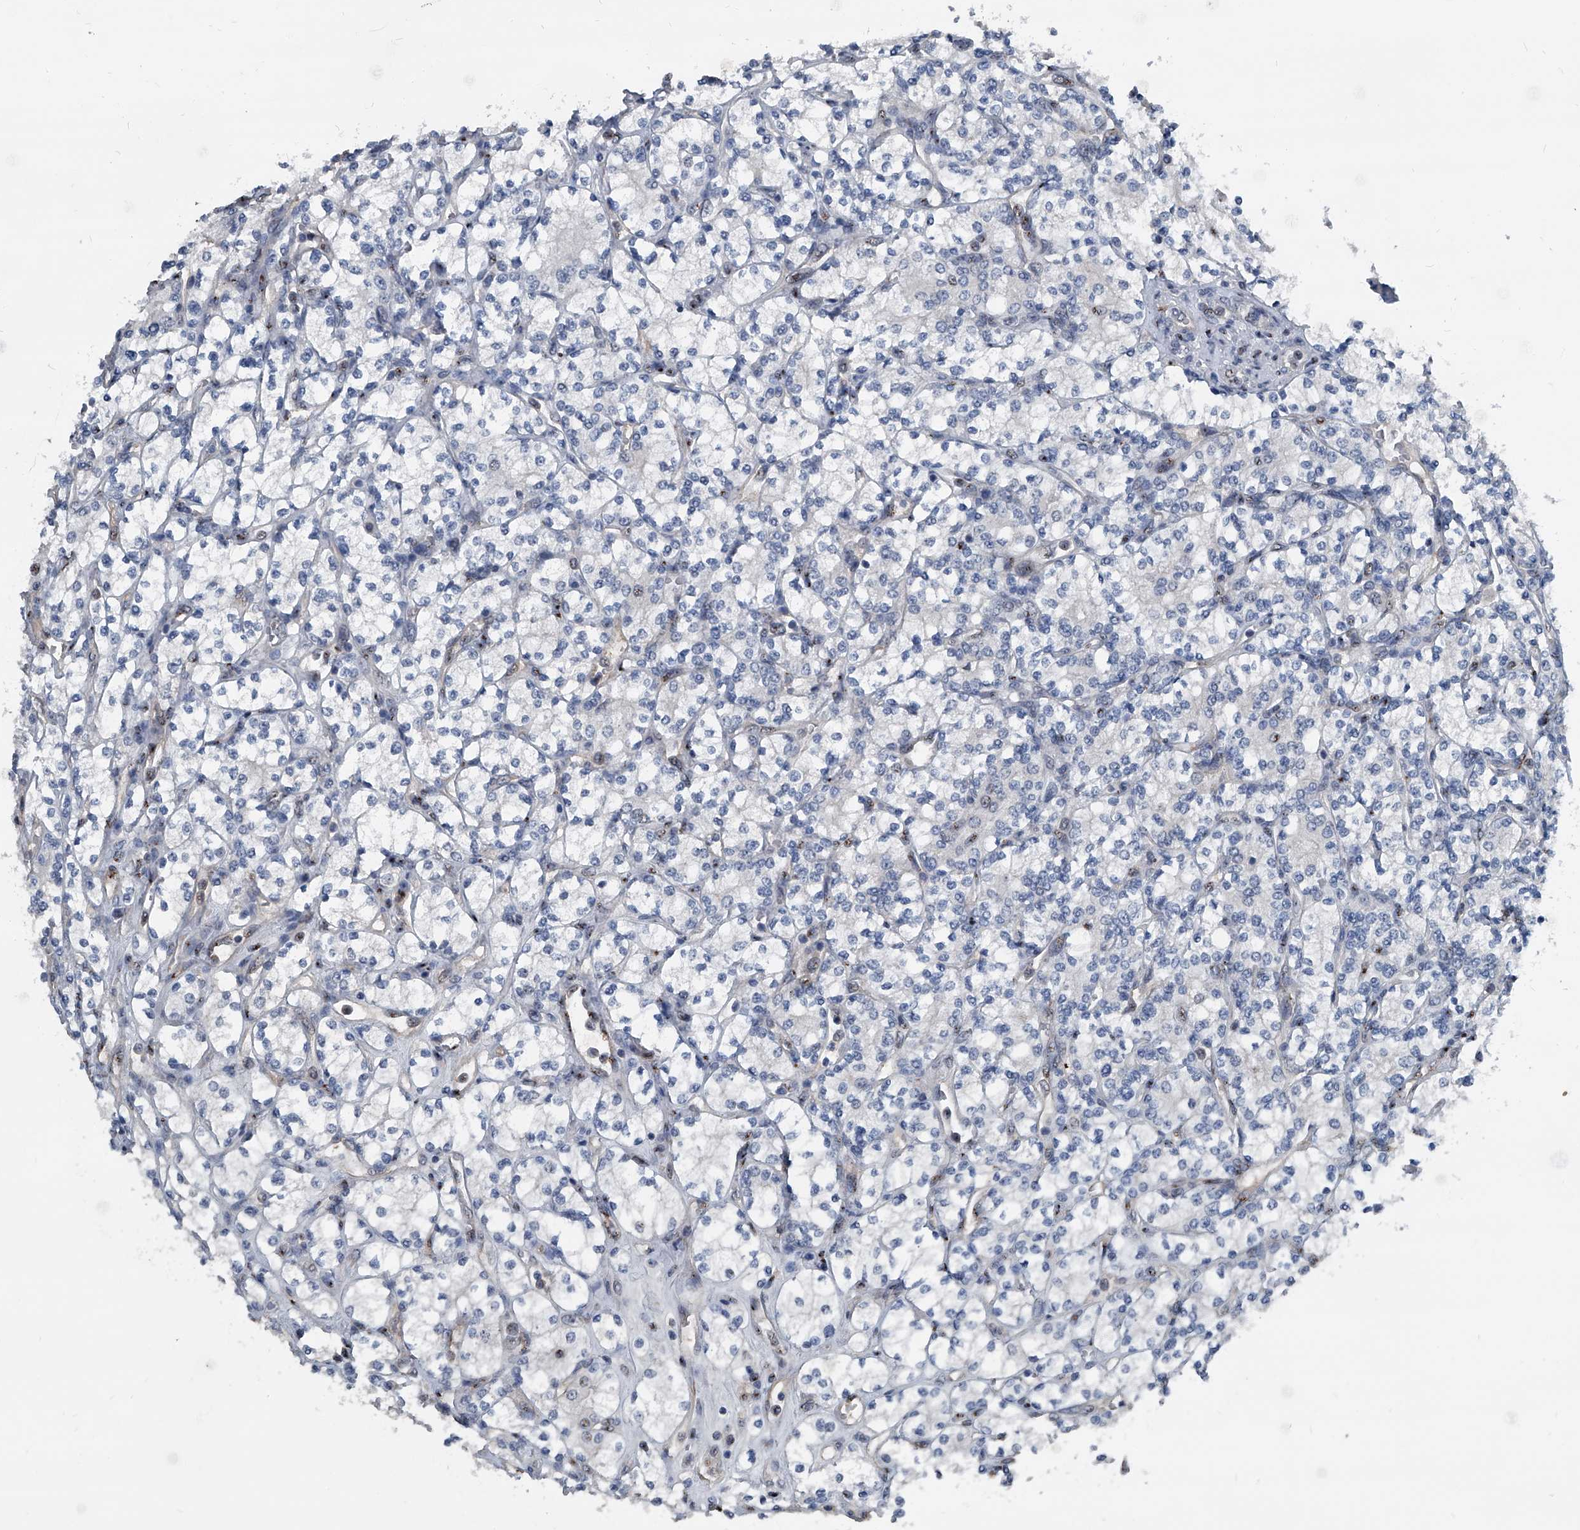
{"staining": {"intensity": "negative", "quantity": "none", "location": "none"}, "tissue": "renal cancer", "cell_type": "Tumor cells", "image_type": "cancer", "snomed": [{"axis": "morphology", "description": "Adenocarcinoma, NOS"}, {"axis": "topography", "description": "Kidney"}], "caption": "Immunohistochemical staining of human adenocarcinoma (renal) displays no significant positivity in tumor cells. (DAB (3,3'-diaminobenzidine) immunohistochemistry (IHC) visualized using brightfield microscopy, high magnification).", "gene": "MEN1", "patient": {"sex": "male", "age": 77}}